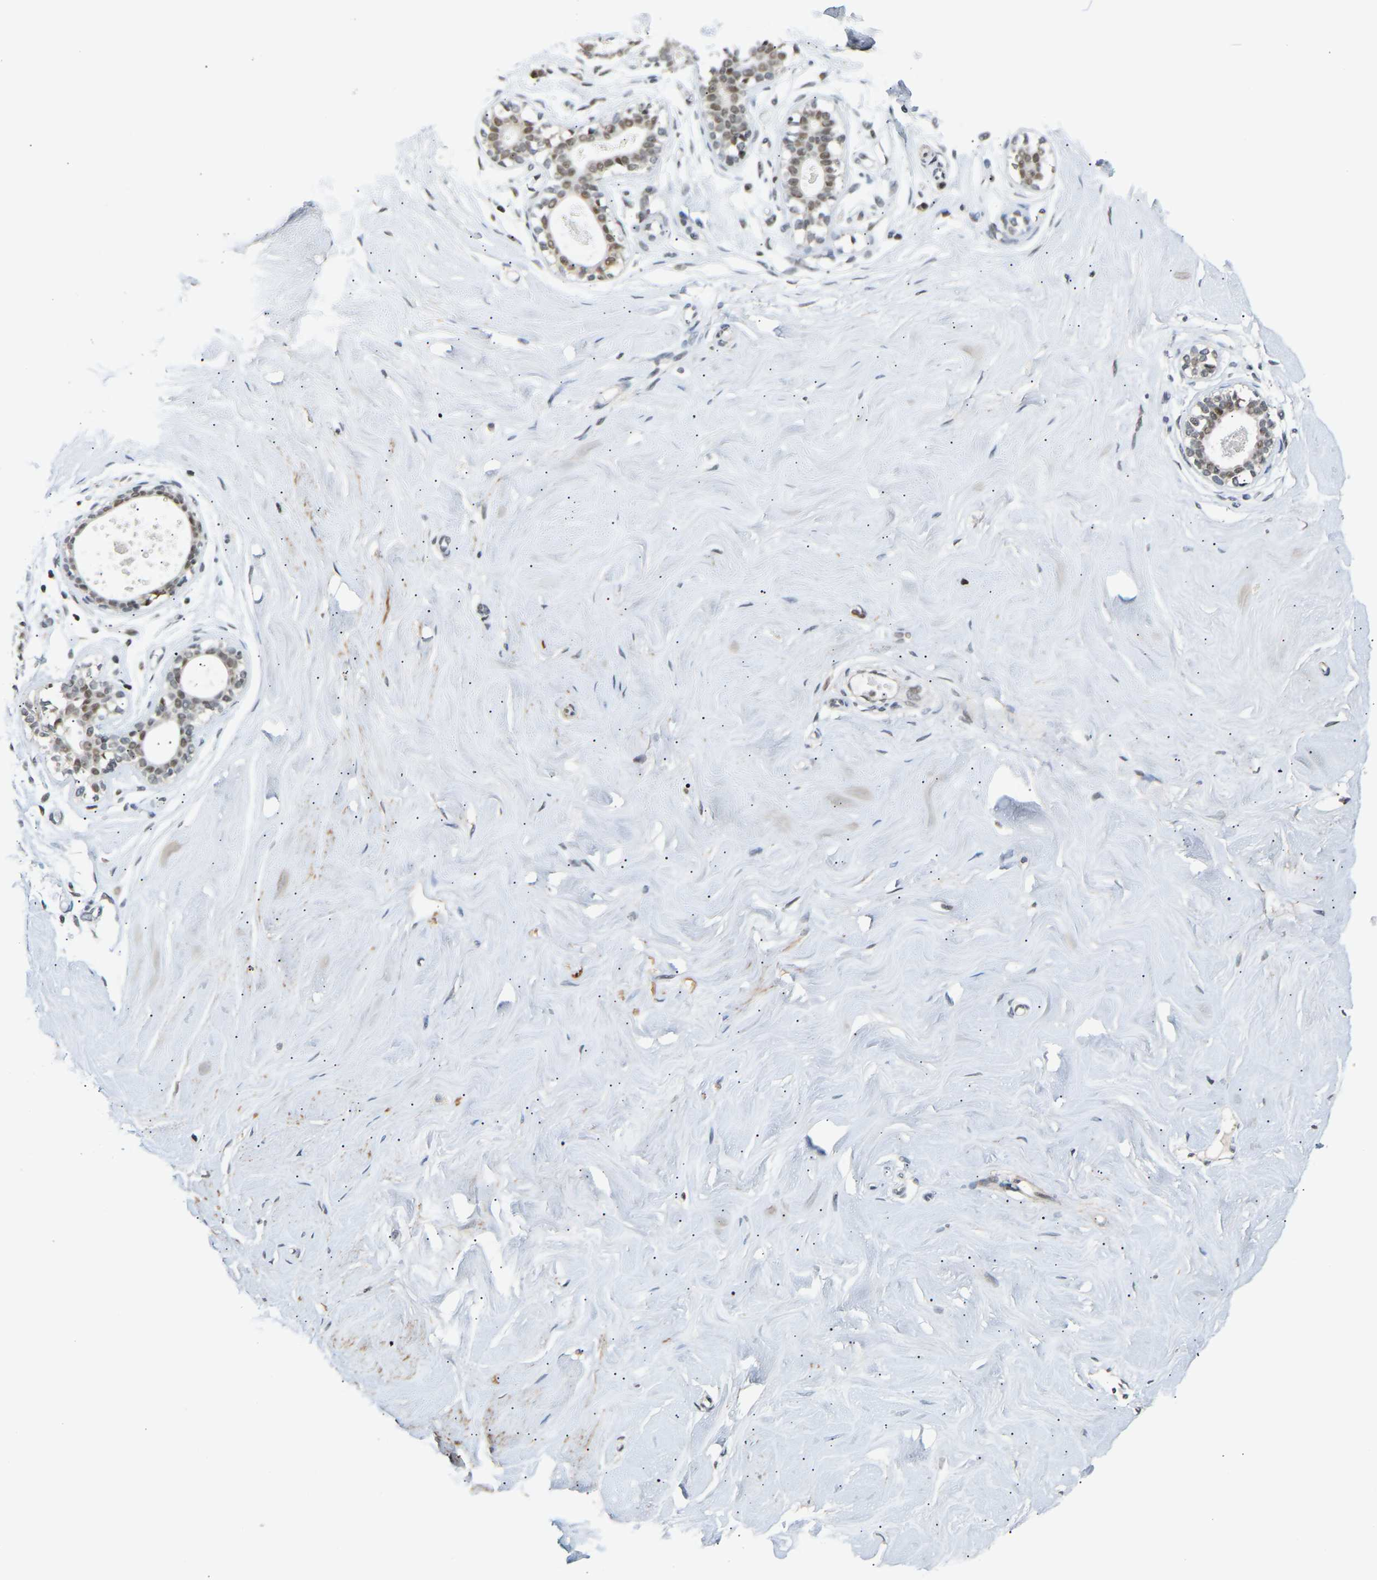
{"staining": {"intensity": "negative", "quantity": "none", "location": "none"}, "tissue": "breast", "cell_type": "Adipocytes", "image_type": "normal", "snomed": [{"axis": "morphology", "description": "Normal tissue, NOS"}, {"axis": "topography", "description": "Breast"}], "caption": "The photomicrograph exhibits no staining of adipocytes in benign breast. Nuclei are stained in blue.", "gene": "RBM15", "patient": {"sex": "female", "age": 23}}